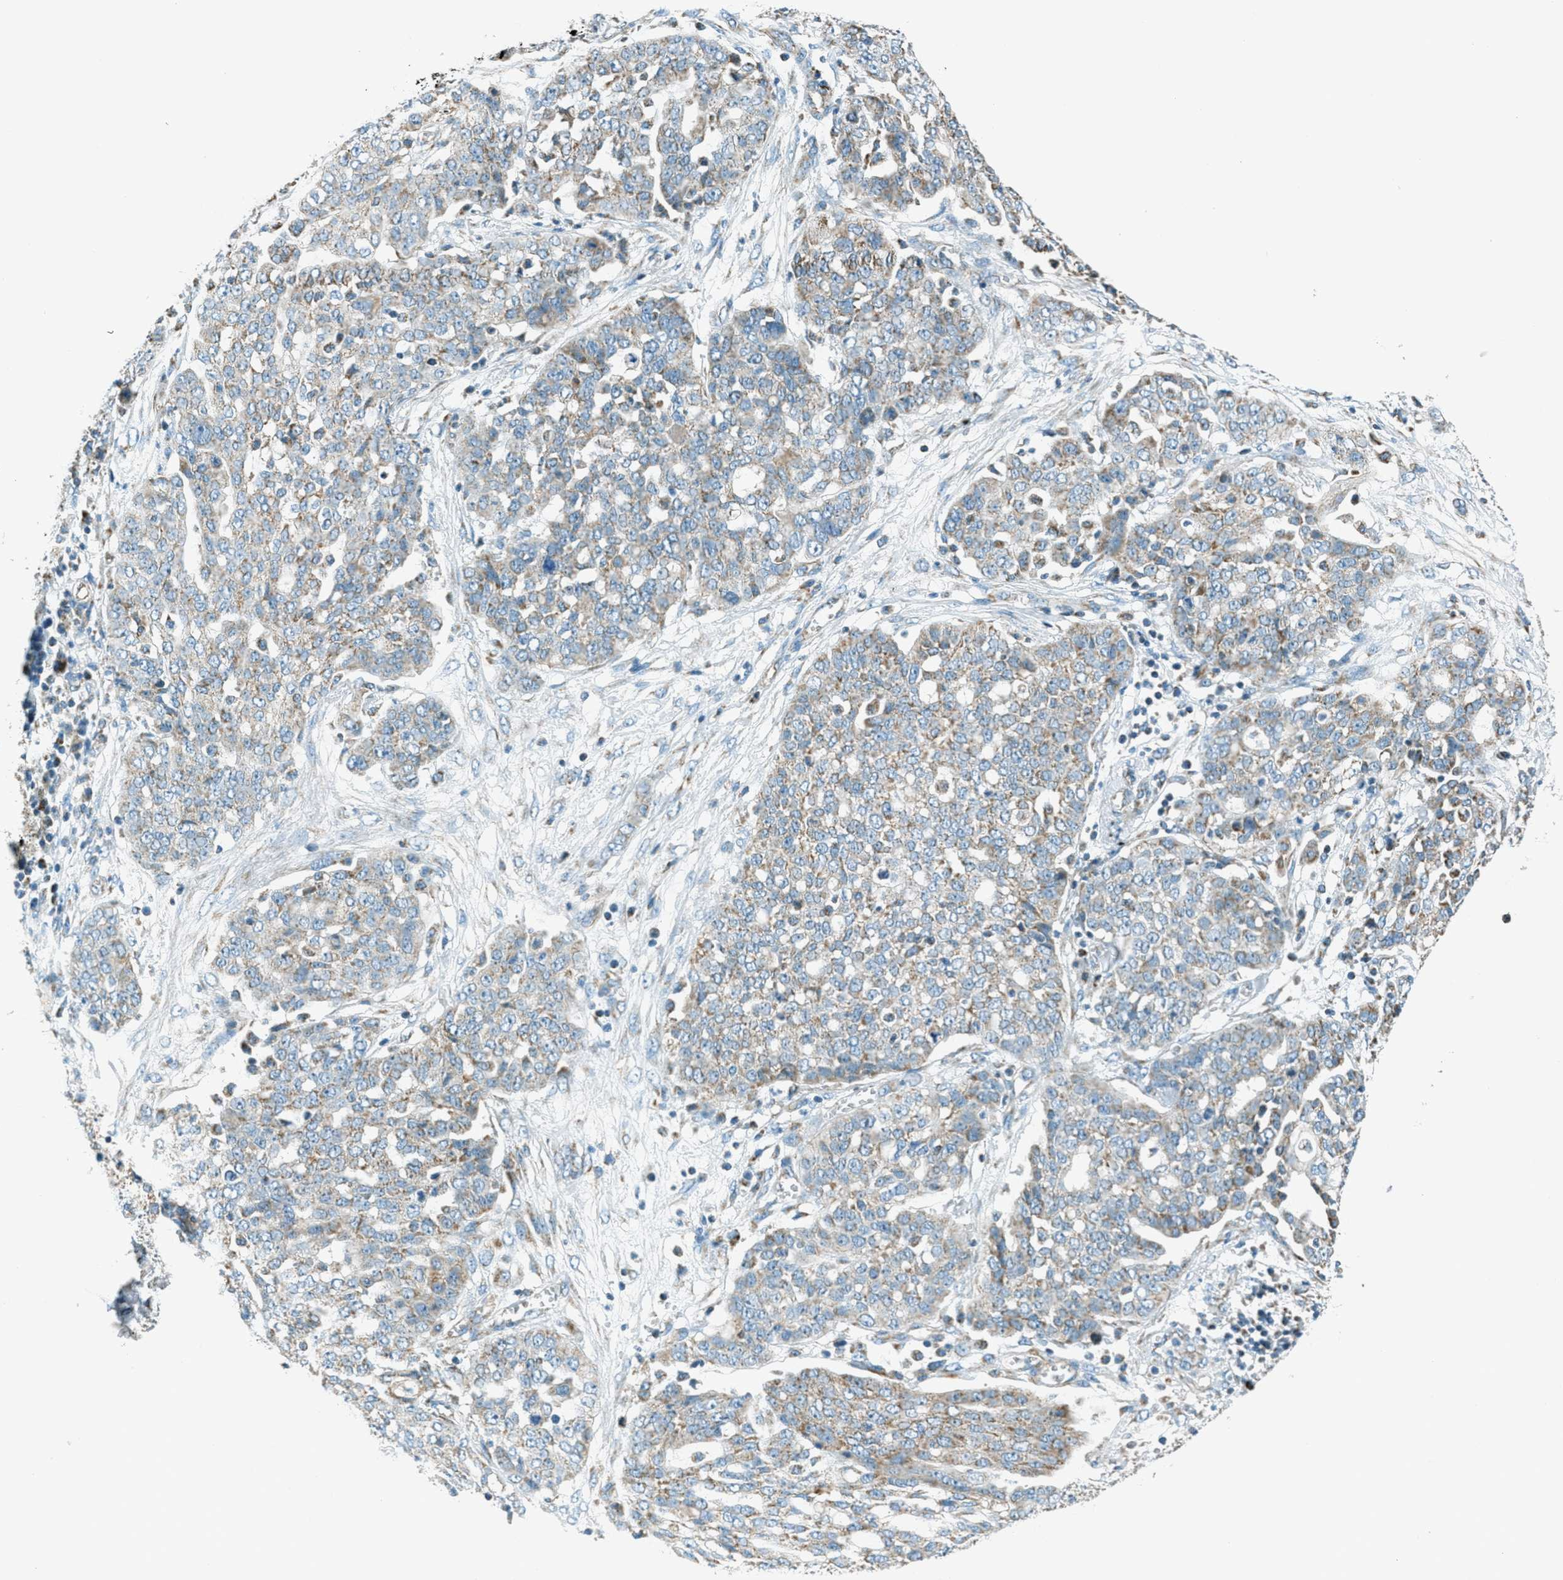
{"staining": {"intensity": "weak", "quantity": "<25%", "location": "cytoplasmic/membranous"}, "tissue": "ovarian cancer", "cell_type": "Tumor cells", "image_type": "cancer", "snomed": [{"axis": "morphology", "description": "Cystadenocarcinoma, serous, NOS"}, {"axis": "topography", "description": "Soft tissue"}, {"axis": "topography", "description": "Ovary"}], "caption": "The immunohistochemistry (IHC) image has no significant expression in tumor cells of ovarian cancer tissue. (Brightfield microscopy of DAB immunohistochemistry at high magnification).", "gene": "CHST15", "patient": {"sex": "female", "age": 57}}